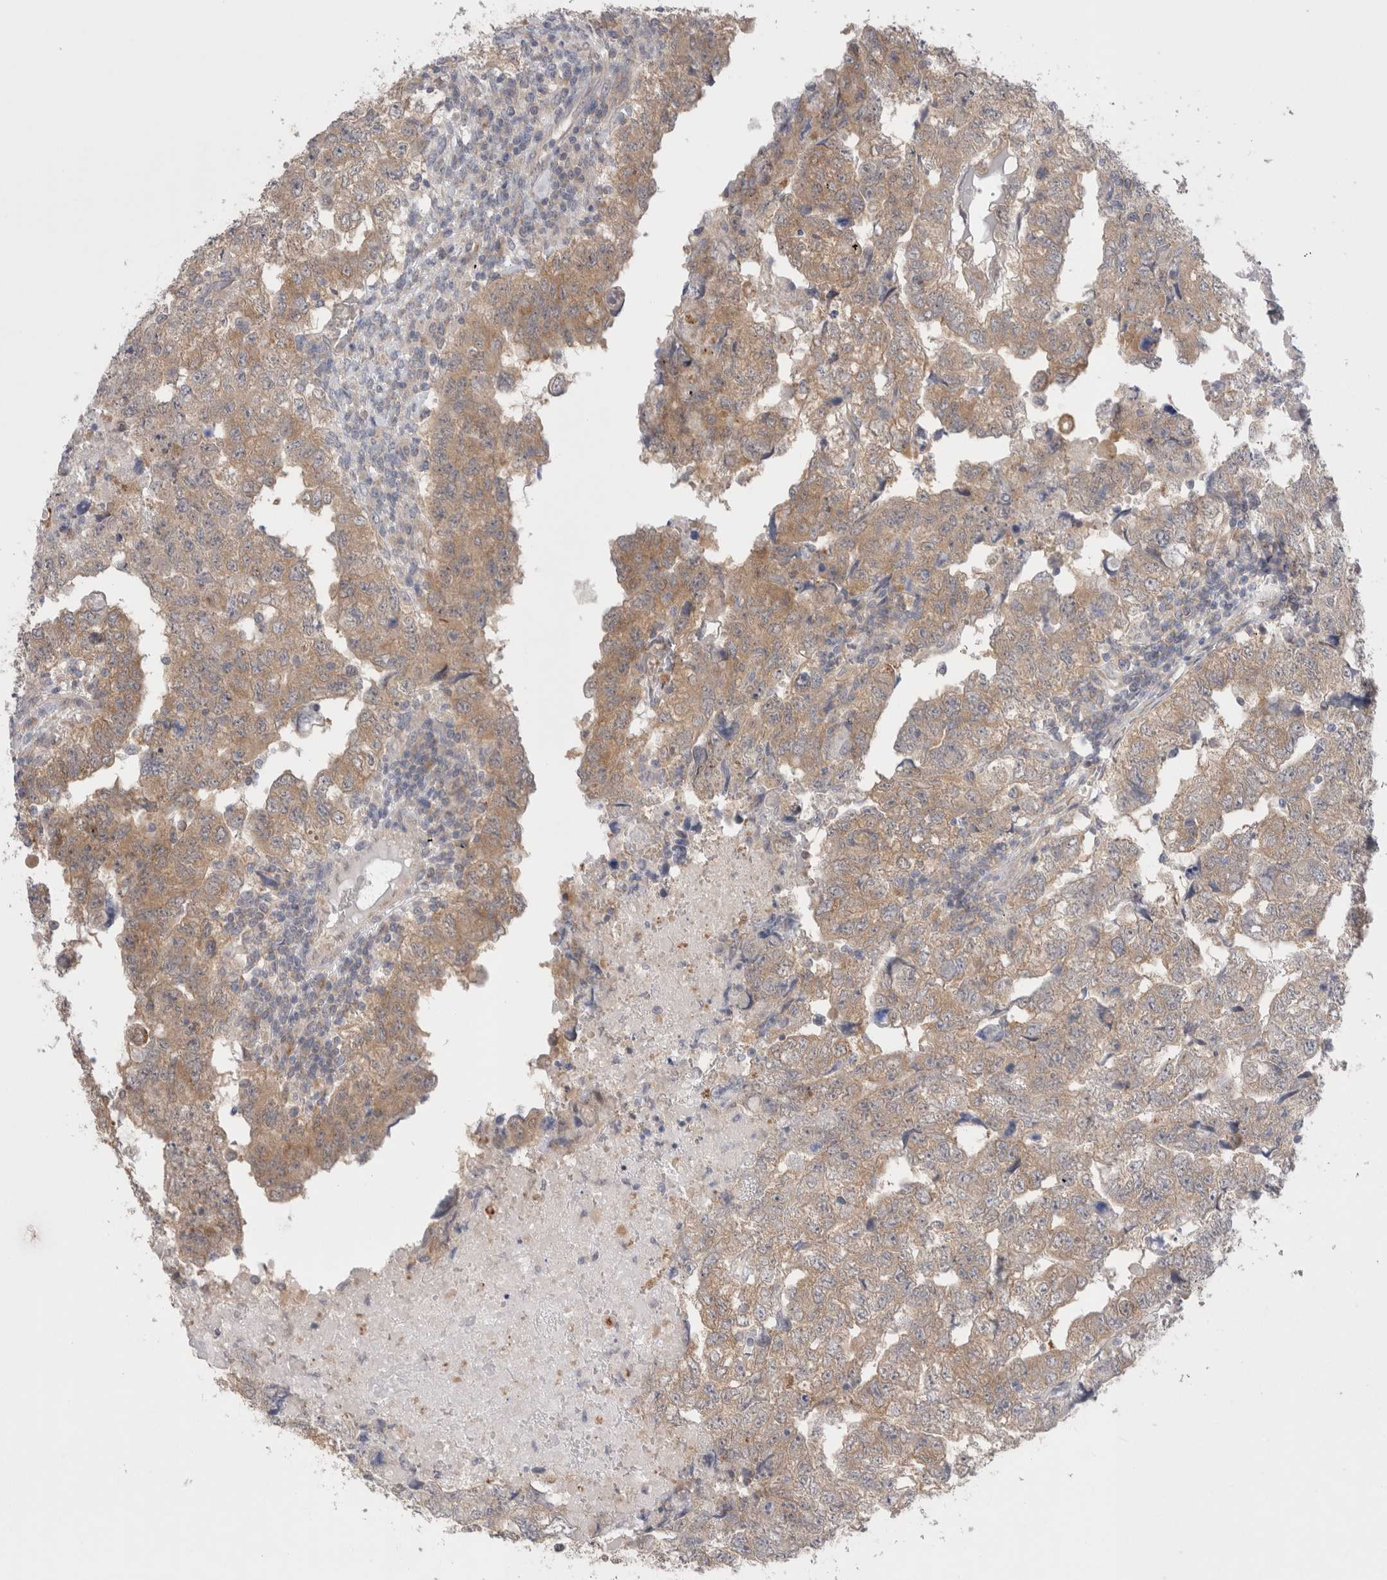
{"staining": {"intensity": "weak", "quantity": ">75%", "location": "cytoplasmic/membranous"}, "tissue": "testis cancer", "cell_type": "Tumor cells", "image_type": "cancer", "snomed": [{"axis": "morphology", "description": "Carcinoma, Embryonal, NOS"}, {"axis": "topography", "description": "Testis"}], "caption": "Human embryonal carcinoma (testis) stained with a protein marker reveals weak staining in tumor cells.", "gene": "NDOR1", "patient": {"sex": "male", "age": 36}}